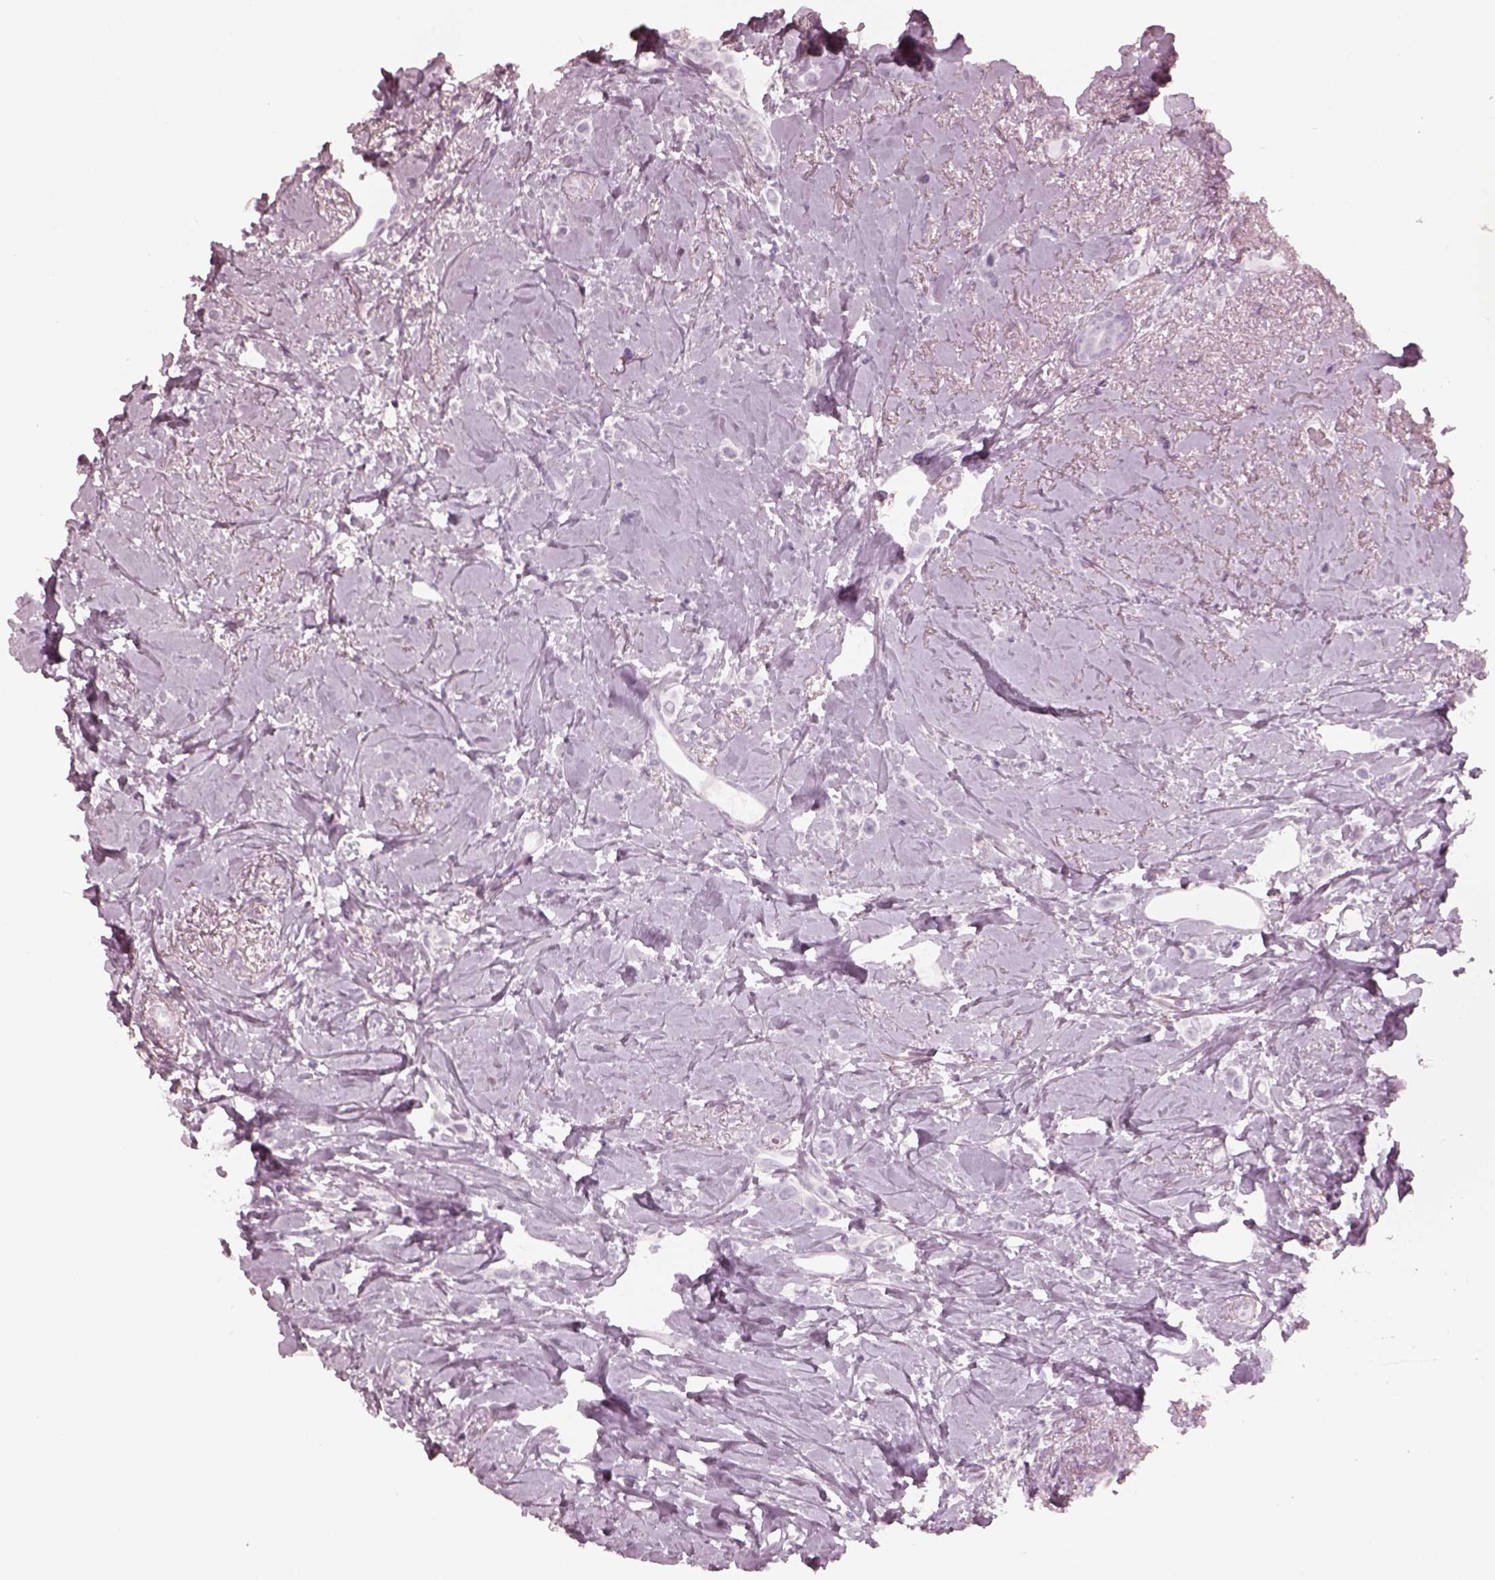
{"staining": {"intensity": "negative", "quantity": "none", "location": "none"}, "tissue": "breast cancer", "cell_type": "Tumor cells", "image_type": "cancer", "snomed": [{"axis": "morphology", "description": "Lobular carcinoma"}, {"axis": "topography", "description": "Breast"}], "caption": "A high-resolution histopathology image shows IHC staining of breast cancer (lobular carcinoma), which shows no significant positivity in tumor cells.", "gene": "KRTAP24-1", "patient": {"sex": "female", "age": 66}}